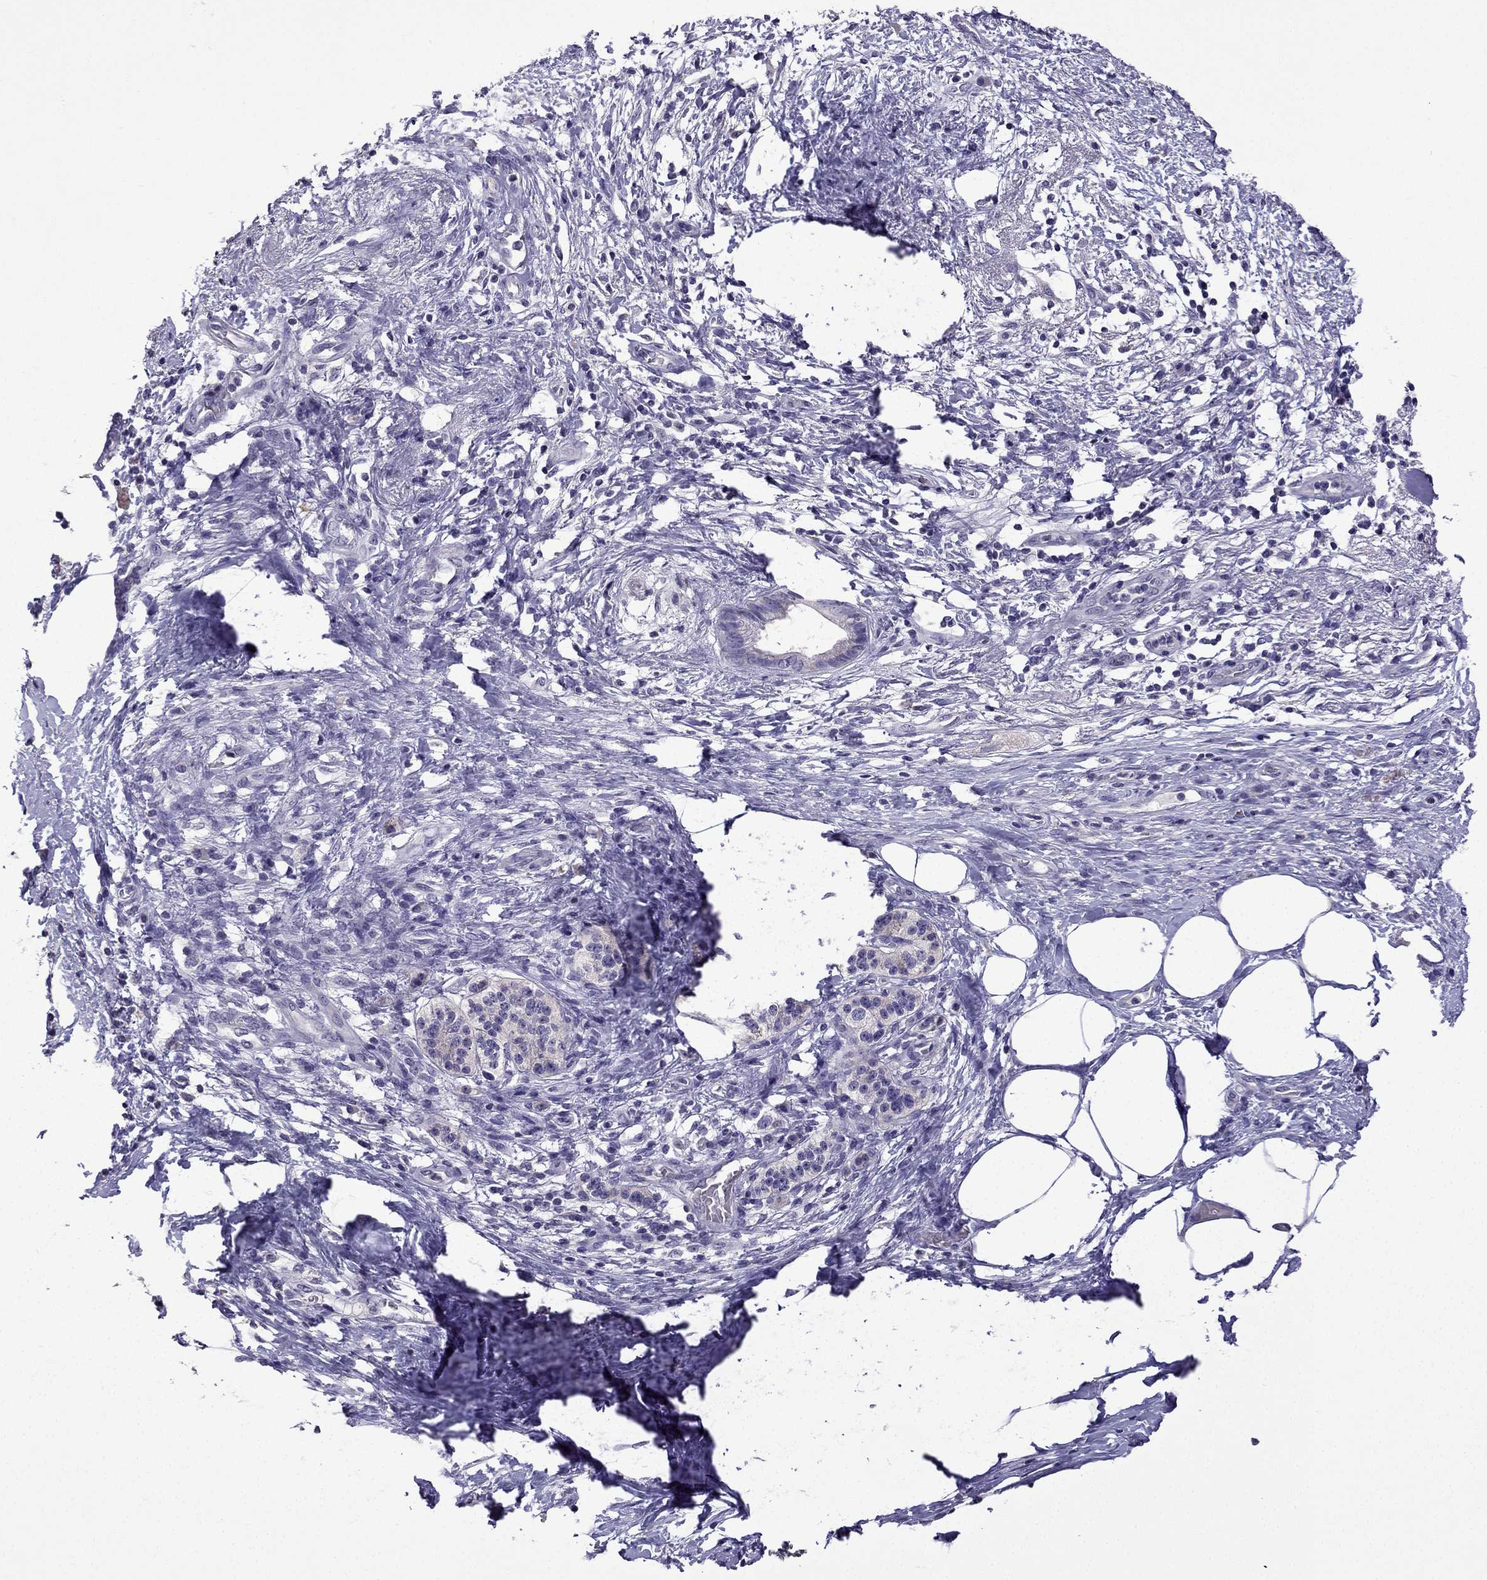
{"staining": {"intensity": "negative", "quantity": "none", "location": "none"}, "tissue": "pancreatic cancer", "cell_type": "Tumor cells", "image_type": "cancer", "snomed": [{"axis": "morphology", "description": "Adenocarcinoma, NOS"}, {"axis": "topography", "description": "Pancreas"}], "caption": "A micrograph of human pancreatic cancer is negative for staining in tumor cells.", "gene": "TTN", "patient": {"sex": "female", "age": 72}}